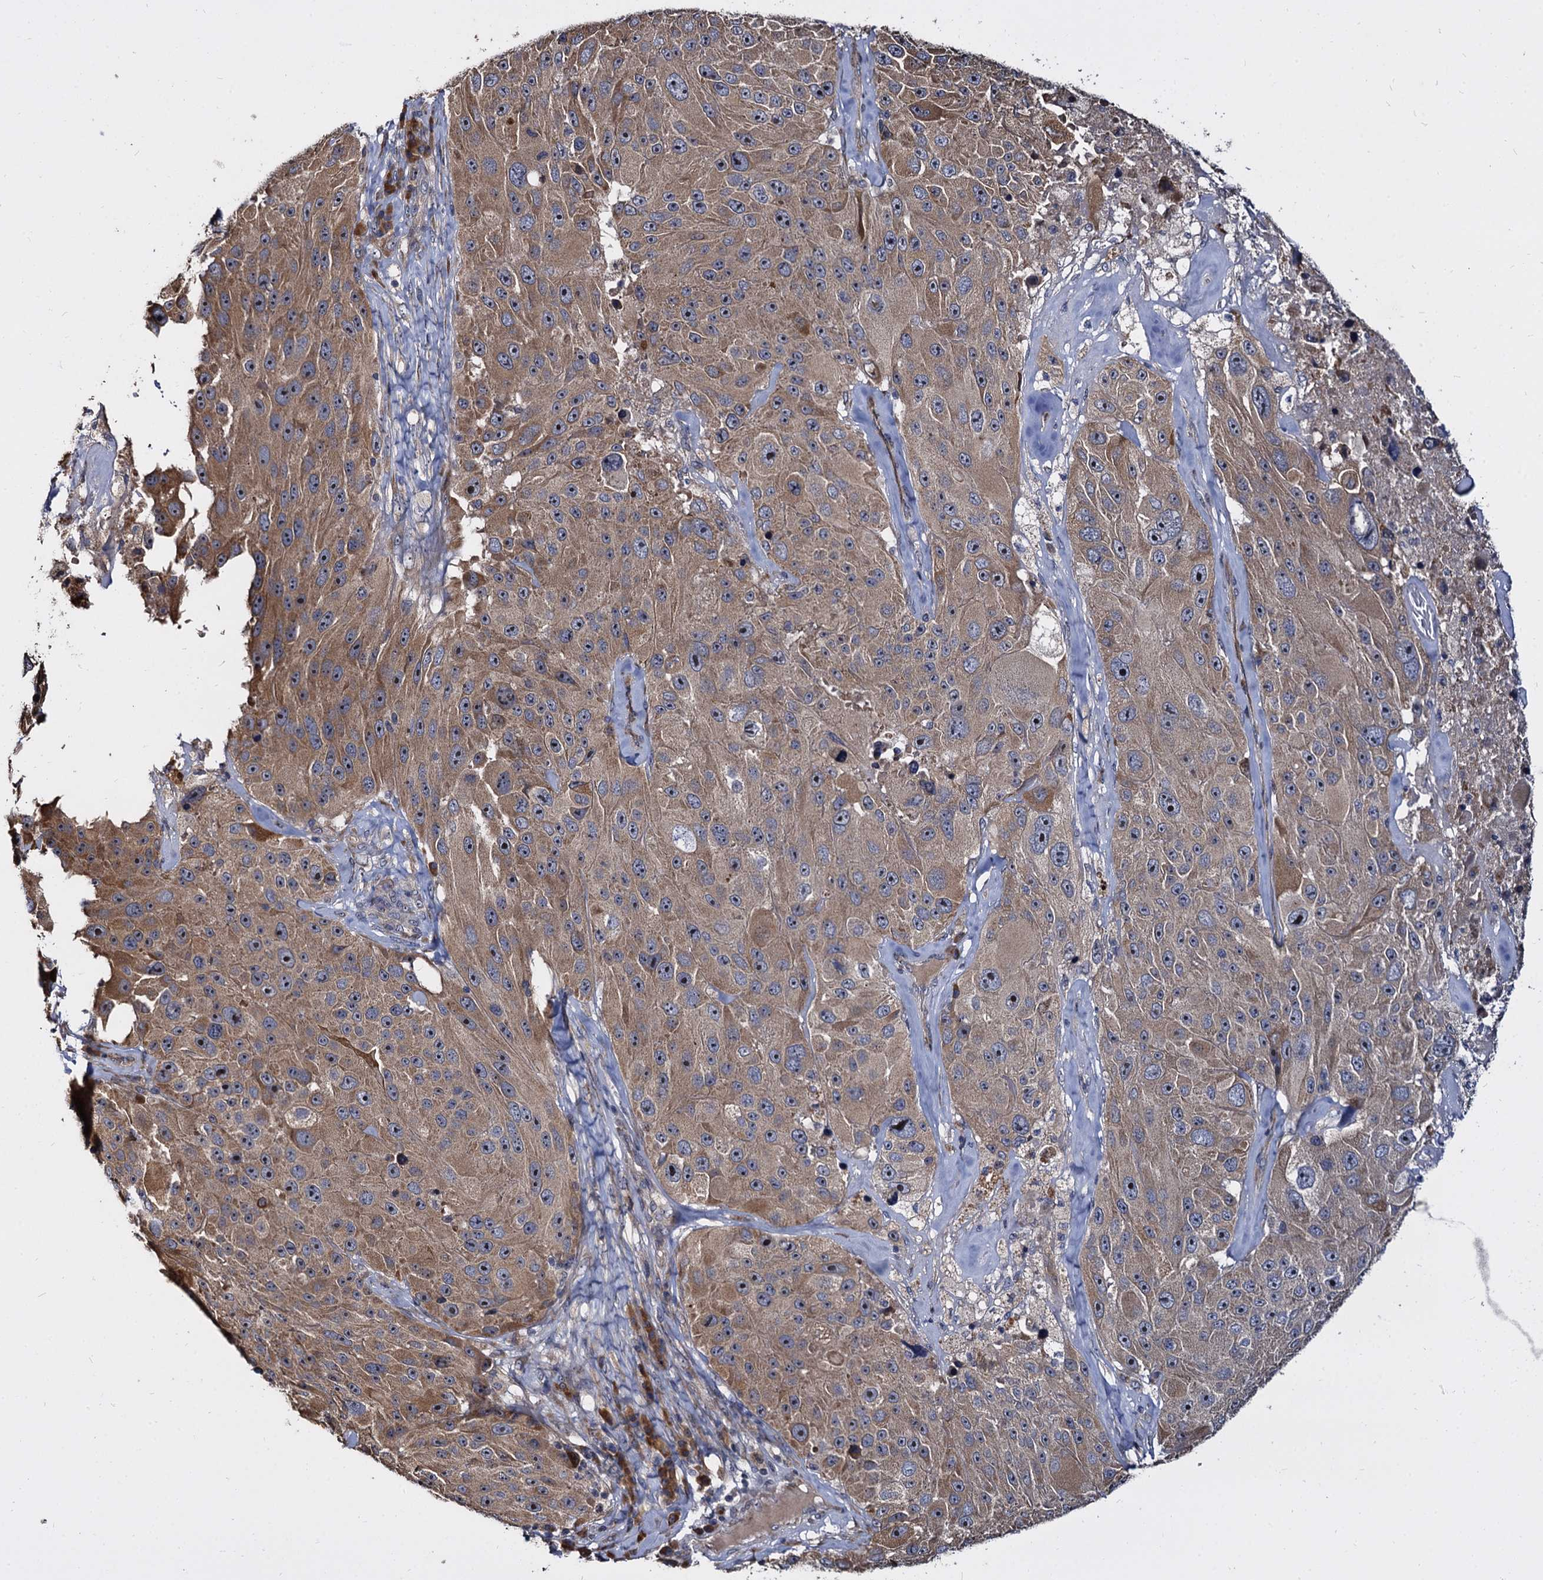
{"staining": {"intensity": "moderate", "quantity": ">75%", "location": "cytoplasmic/membranous,nuclear"}, "tissue": "melanoma", "cell_type": "Tumor cells", "image_type": "cancer", "snomed": [{"axis": "morphology", "description": "Malignant melanoma, Metastatic site"}, {"axis": "topography", "description": "Lymph node"}], "caption": "There is medium levels of moderate cytoplasmic/membranous and nuclear positivity in tumor cells of malignant melanoma (metastatic site), as demonstrated by immunohistochemical staining (brown color).", "gene": "WWC3", "patient": {"sex": "male", "age": 62}}